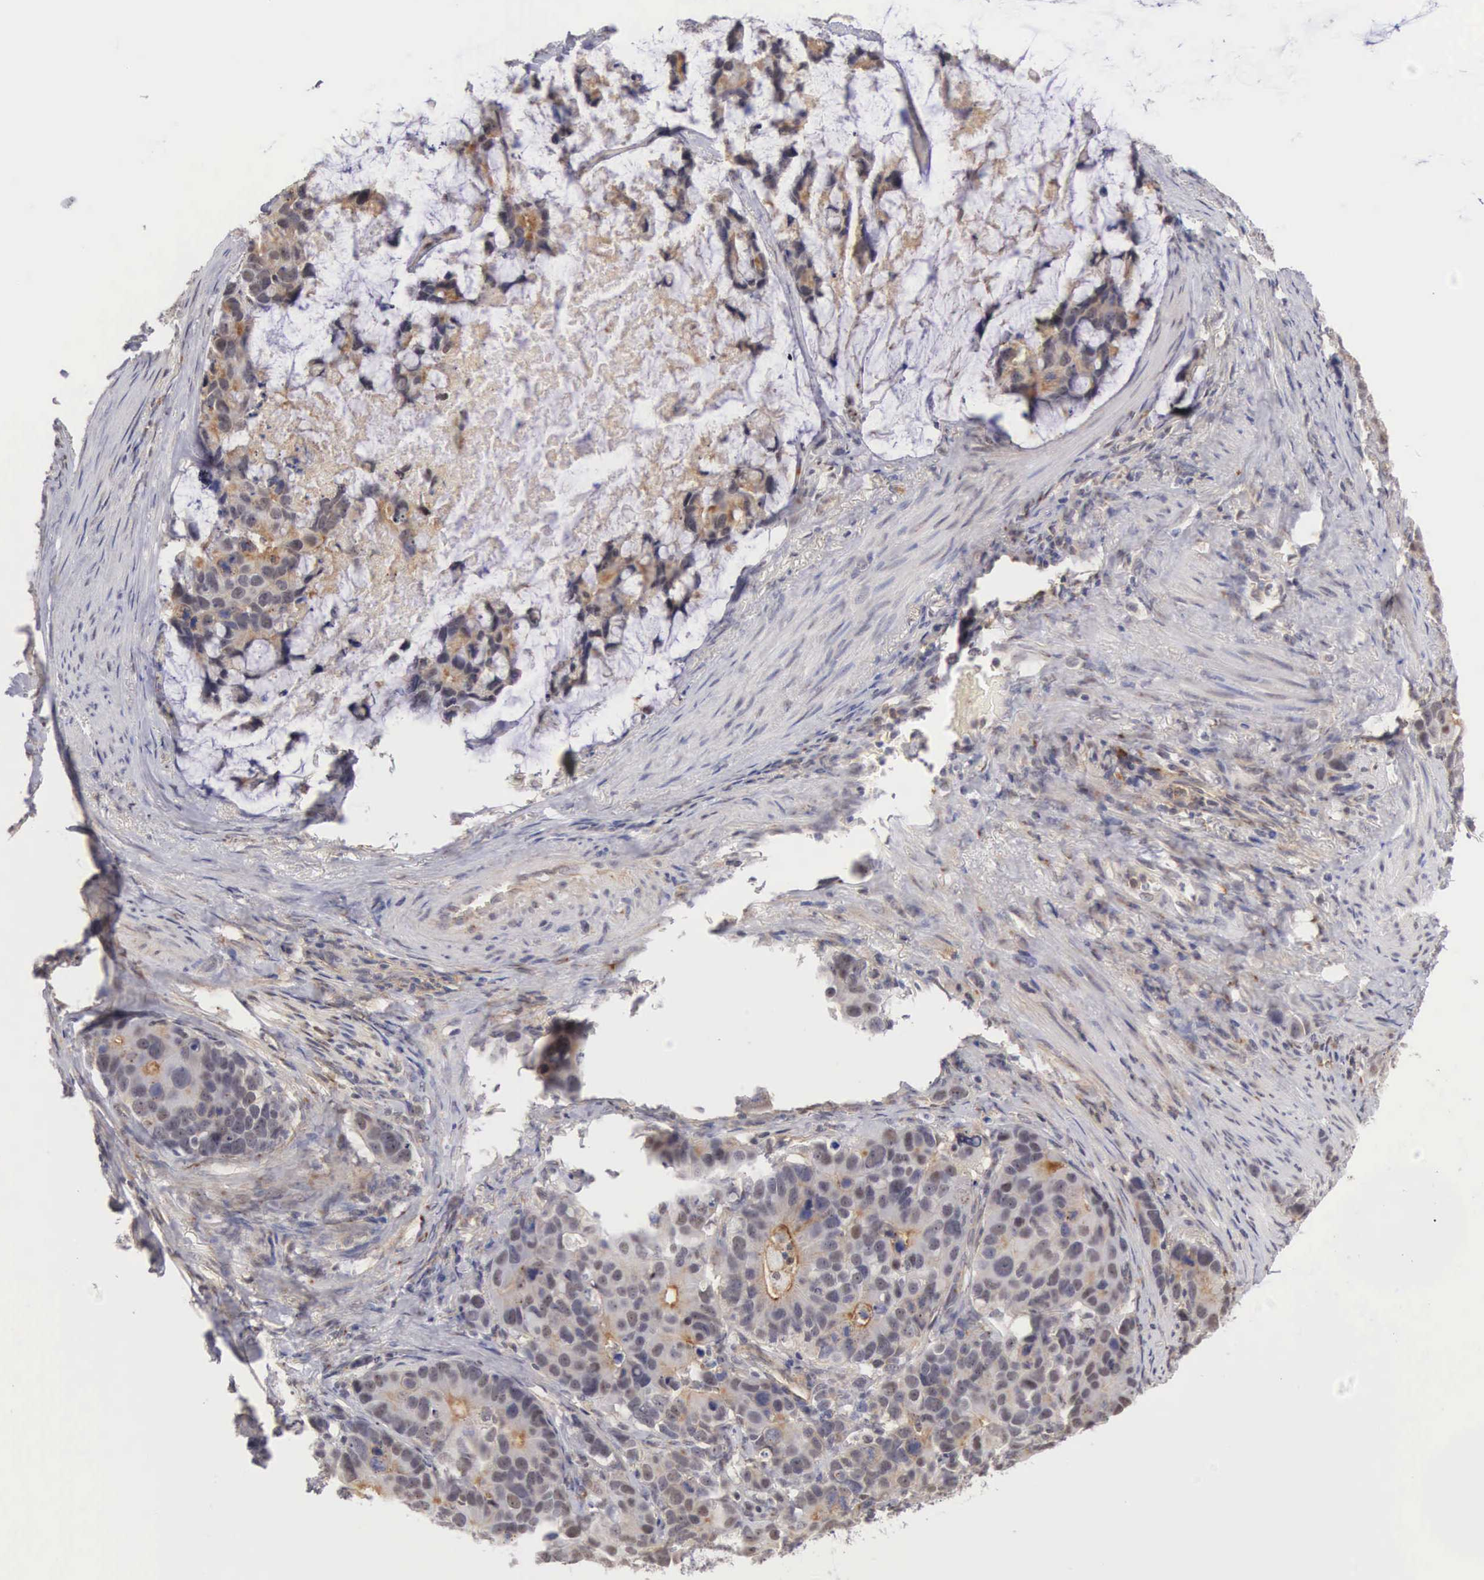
{"staining": {"intensity": "weak", "quantity": "<25%", "location": "cytoplasmic/membranous"}, "tissue": "stomach cancer", "cell_type": "Tumor cells", "image_type": "cancer", "snomed": [{"axis": "morphology", "description": "Adenocarcinoma, NOS"}, {"axis": "topography", "description": "Stomach, upper"}], "caption": "This is a micrograph of IHC staining of adenocarcinoma (stomach), which shows no staining in tumor cells.", "gene": "NR4A2", "patient": {"sex": "male", "age": 71}}